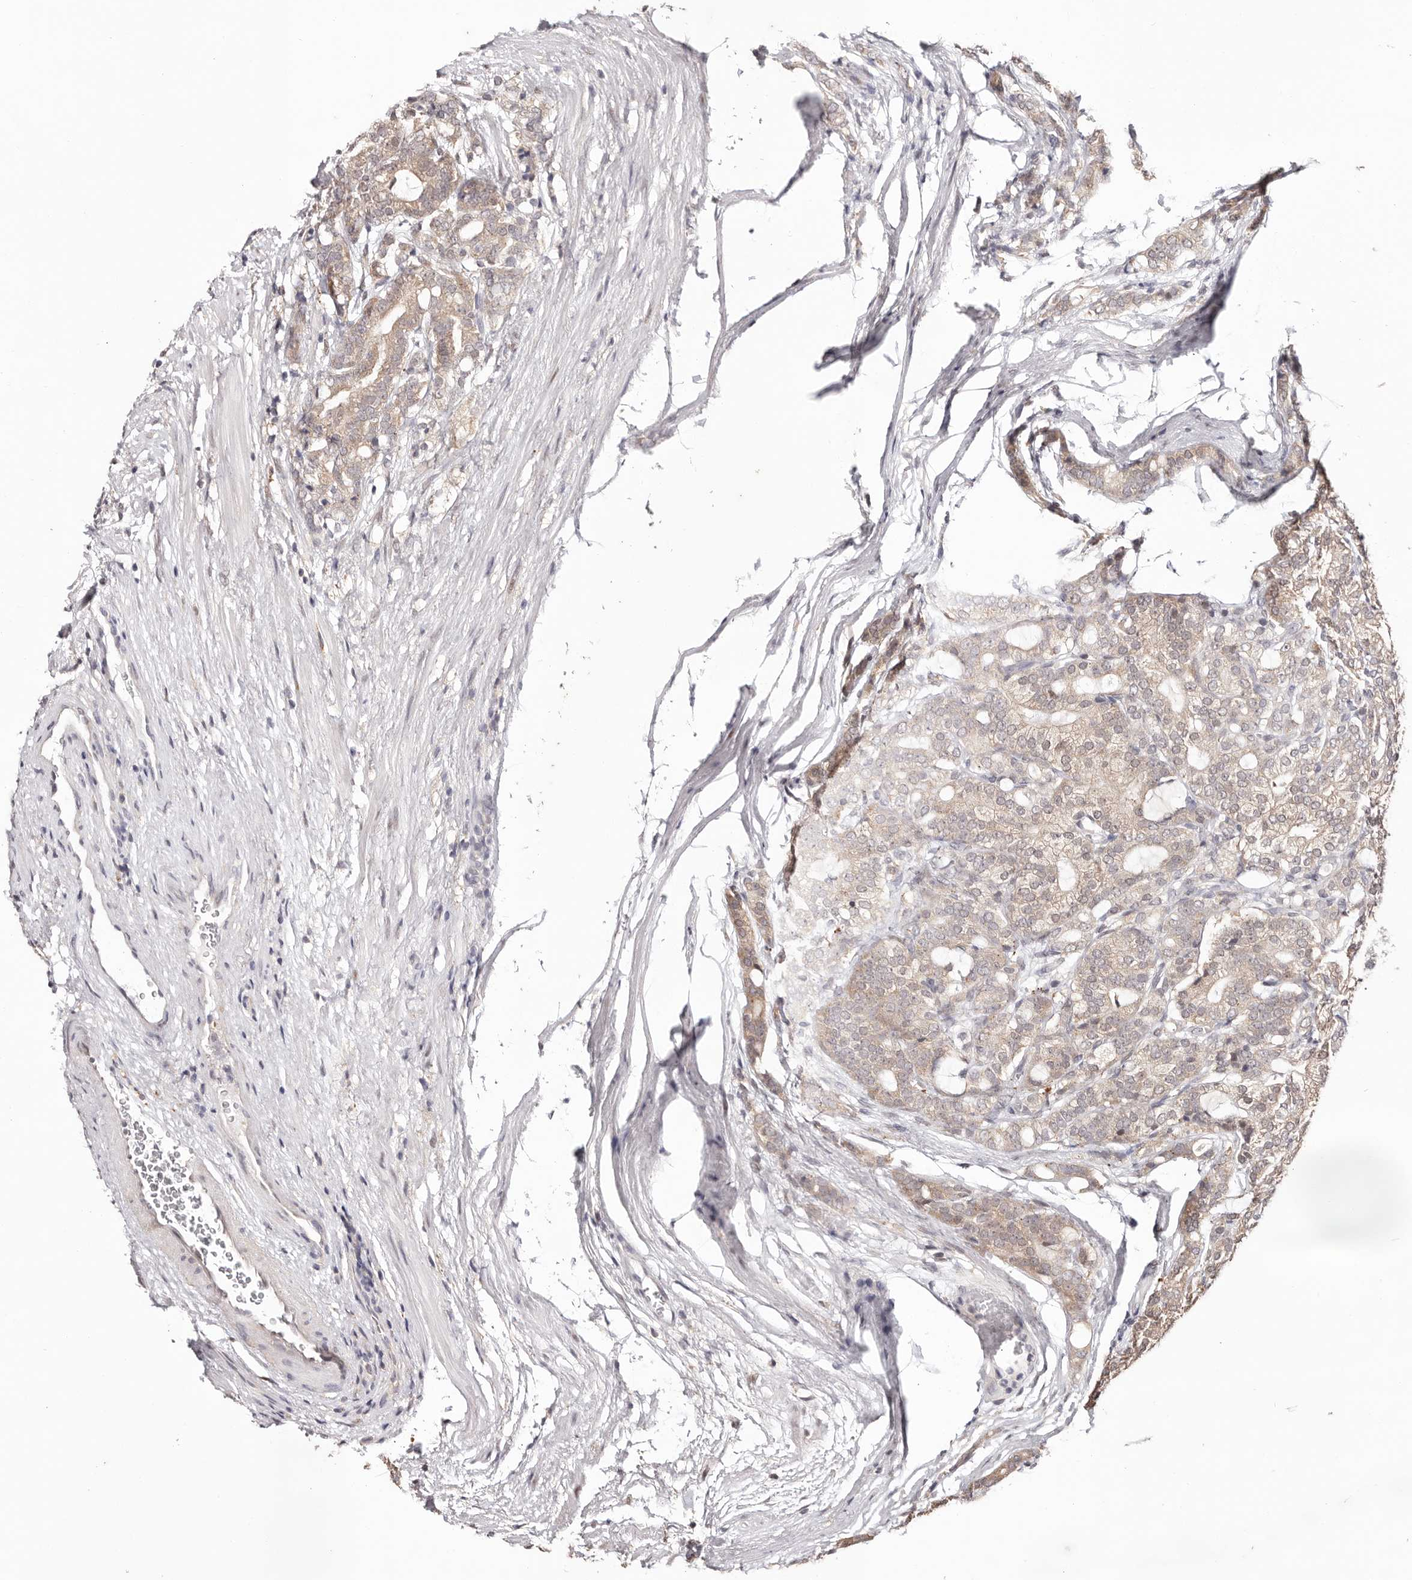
{"staining": {"intensity": "weak", "quantity": ">75%", "location": "cytoplasmic/membranous"}, "tissue": "prostate cancer", "cell_type": "Tumor cells", "image_type": "cancer", "snomed": [{"axis": "morphology", "description": "Adenocarcinoma, High grade"}, {"axis": "topography", "description": "Prostate"}], "caption": "A low amount of weak cytoplasmic/membranous expression is appreciated in approximately >75% of tumor cells in prostate cancer (adenocarcinoma (high-grade)) tissue.", "gene": "TYW3", "patient": {"sex": "male", "age": 57}}